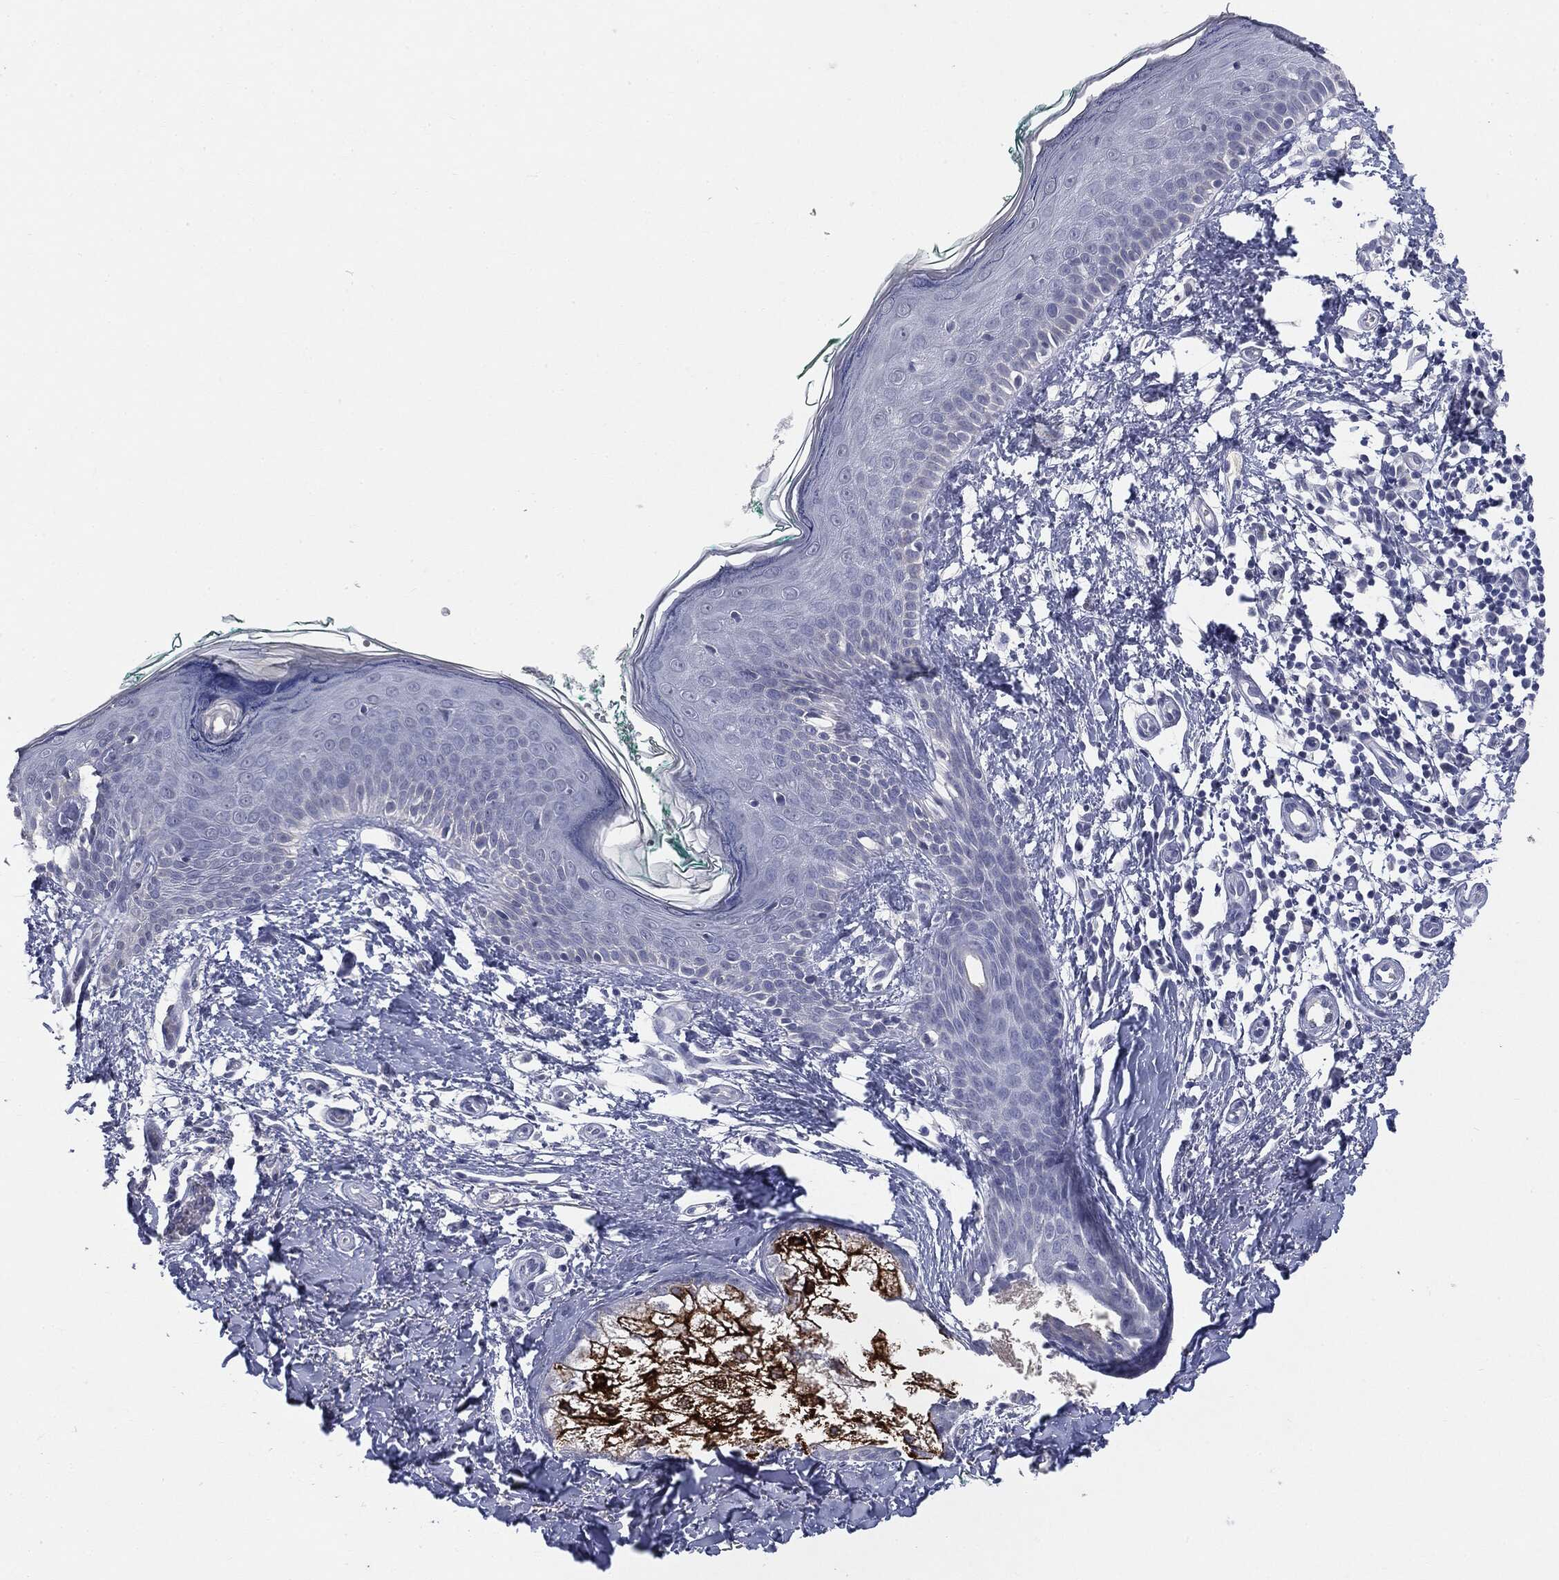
{"staining": {"intensity": "negative", "quantity": "none", "location": "none"}, "tissue": "skin", "cell_type": "Fibroblasts", "image_type": "normal", "snomed": [{"axis": "morphology", "description": "Normal tissue, NOS"}, {"axis": "morphology", "description": "Basal cell carcinoma"}, {"axis": "topography", "description": "Skin"}], "caption": "This is a image of immunohistochemistry staining of unremarkable skin, which shows no positivity in fibroblasts. (Stains: DAB immunohistochemistry (IHC) with hematoxylin counter stain, Microscopy: brightfield microscopy at high magnification).", "gene": "MUC1", "patient": {"sex": "male", "age": 33}}